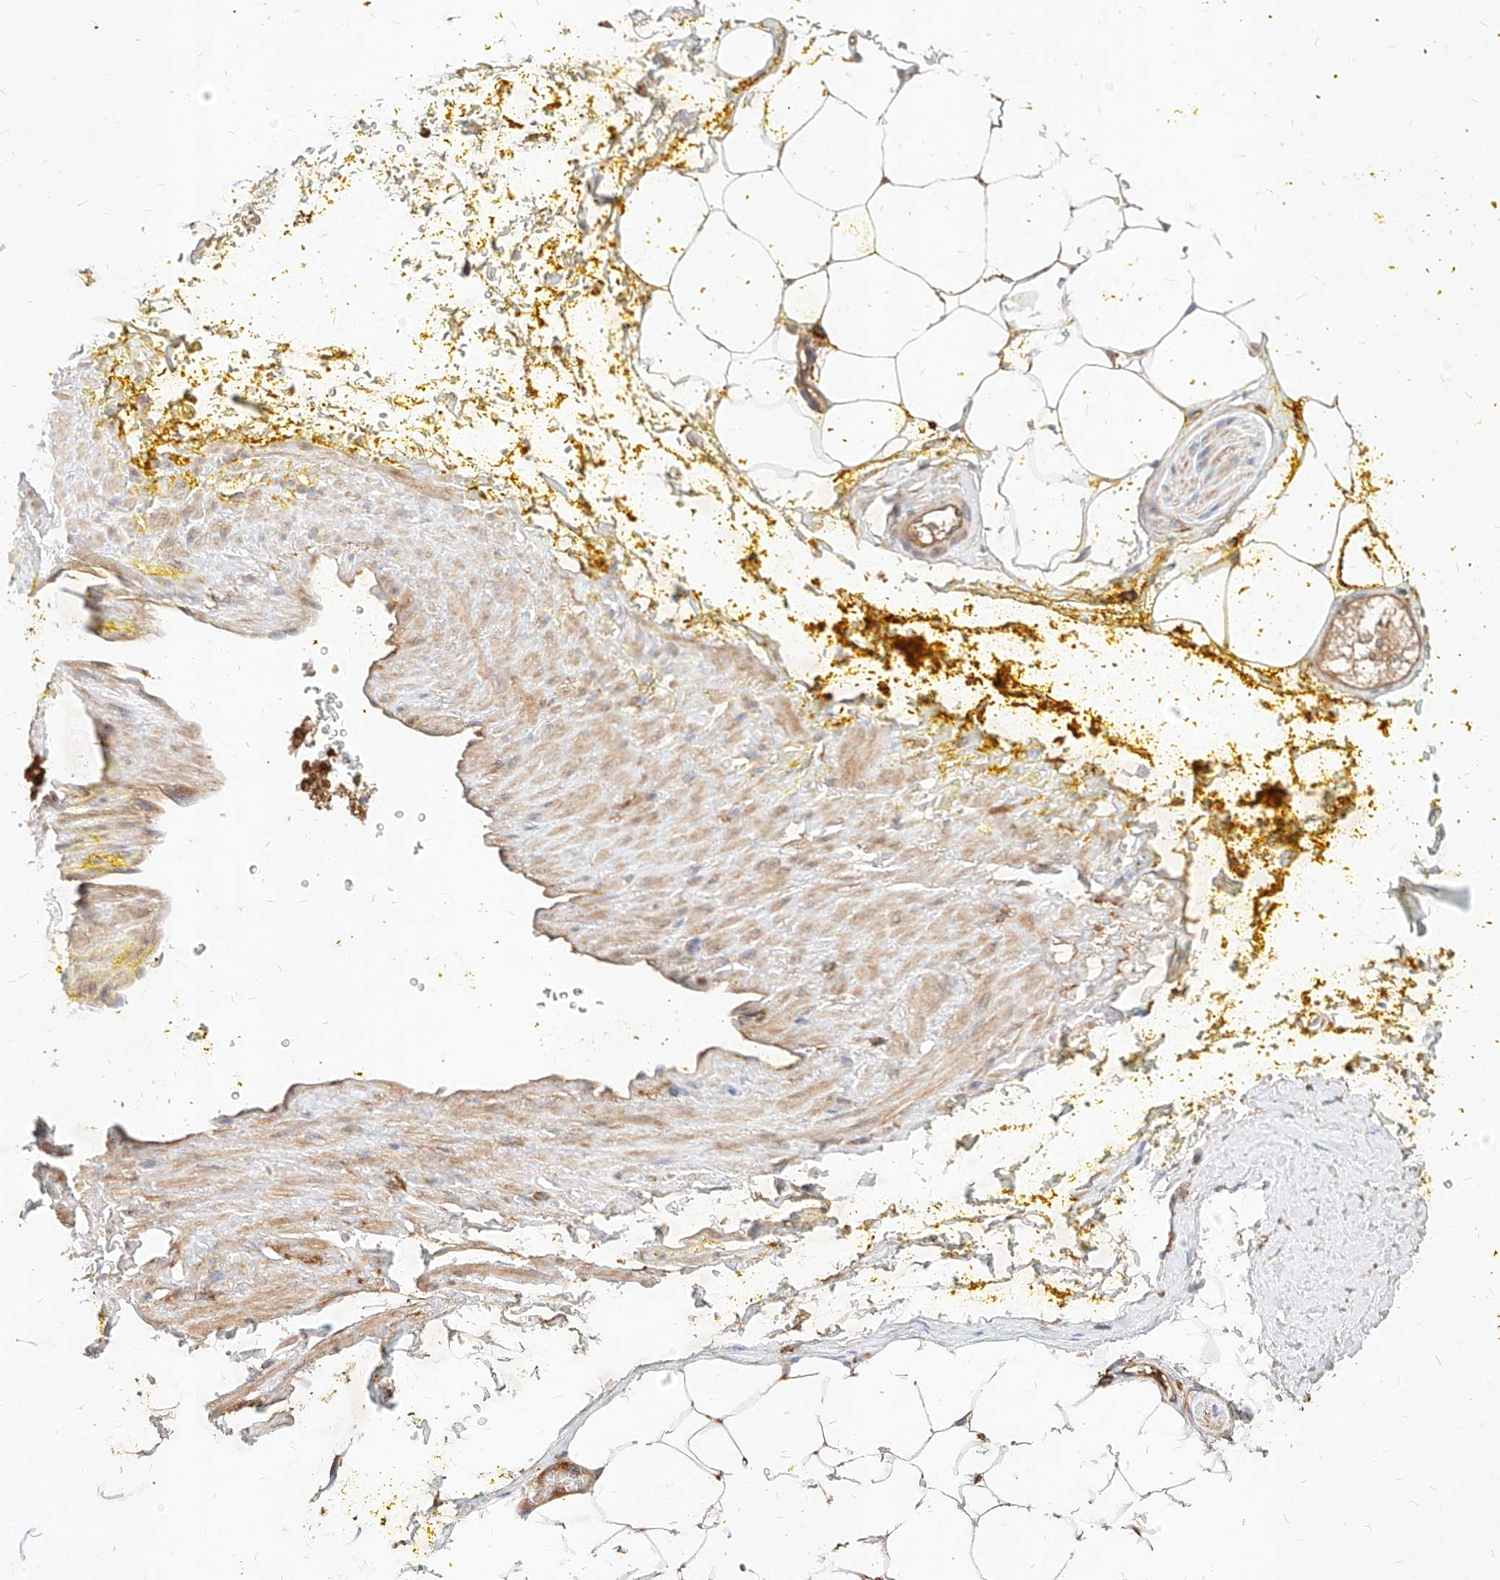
{"staining": {"intensity": "weak", "quantity": "25%-75%", "location": "cytoplasmic/membranous"}, "tissue": "adipose tissue", "cell_type": "Adipocytes", "image_type": "normal", "snomed": [{"axis": "morphology", "description": "Normal tissue, NOS"}, {"axis": "morphology", "description": "Adenocarcinoma, Low grade"}, {"axis": "topography", "description": "Prostate"}, {"axis": "topography", "description": "Peripheral nerve tissue"}], "caption": "Adipose tissue stained with a protein marker reveals weak staining in adipocytes.", "gene": "NFAM1", "patient": {"sex": "male", "age": 63}}